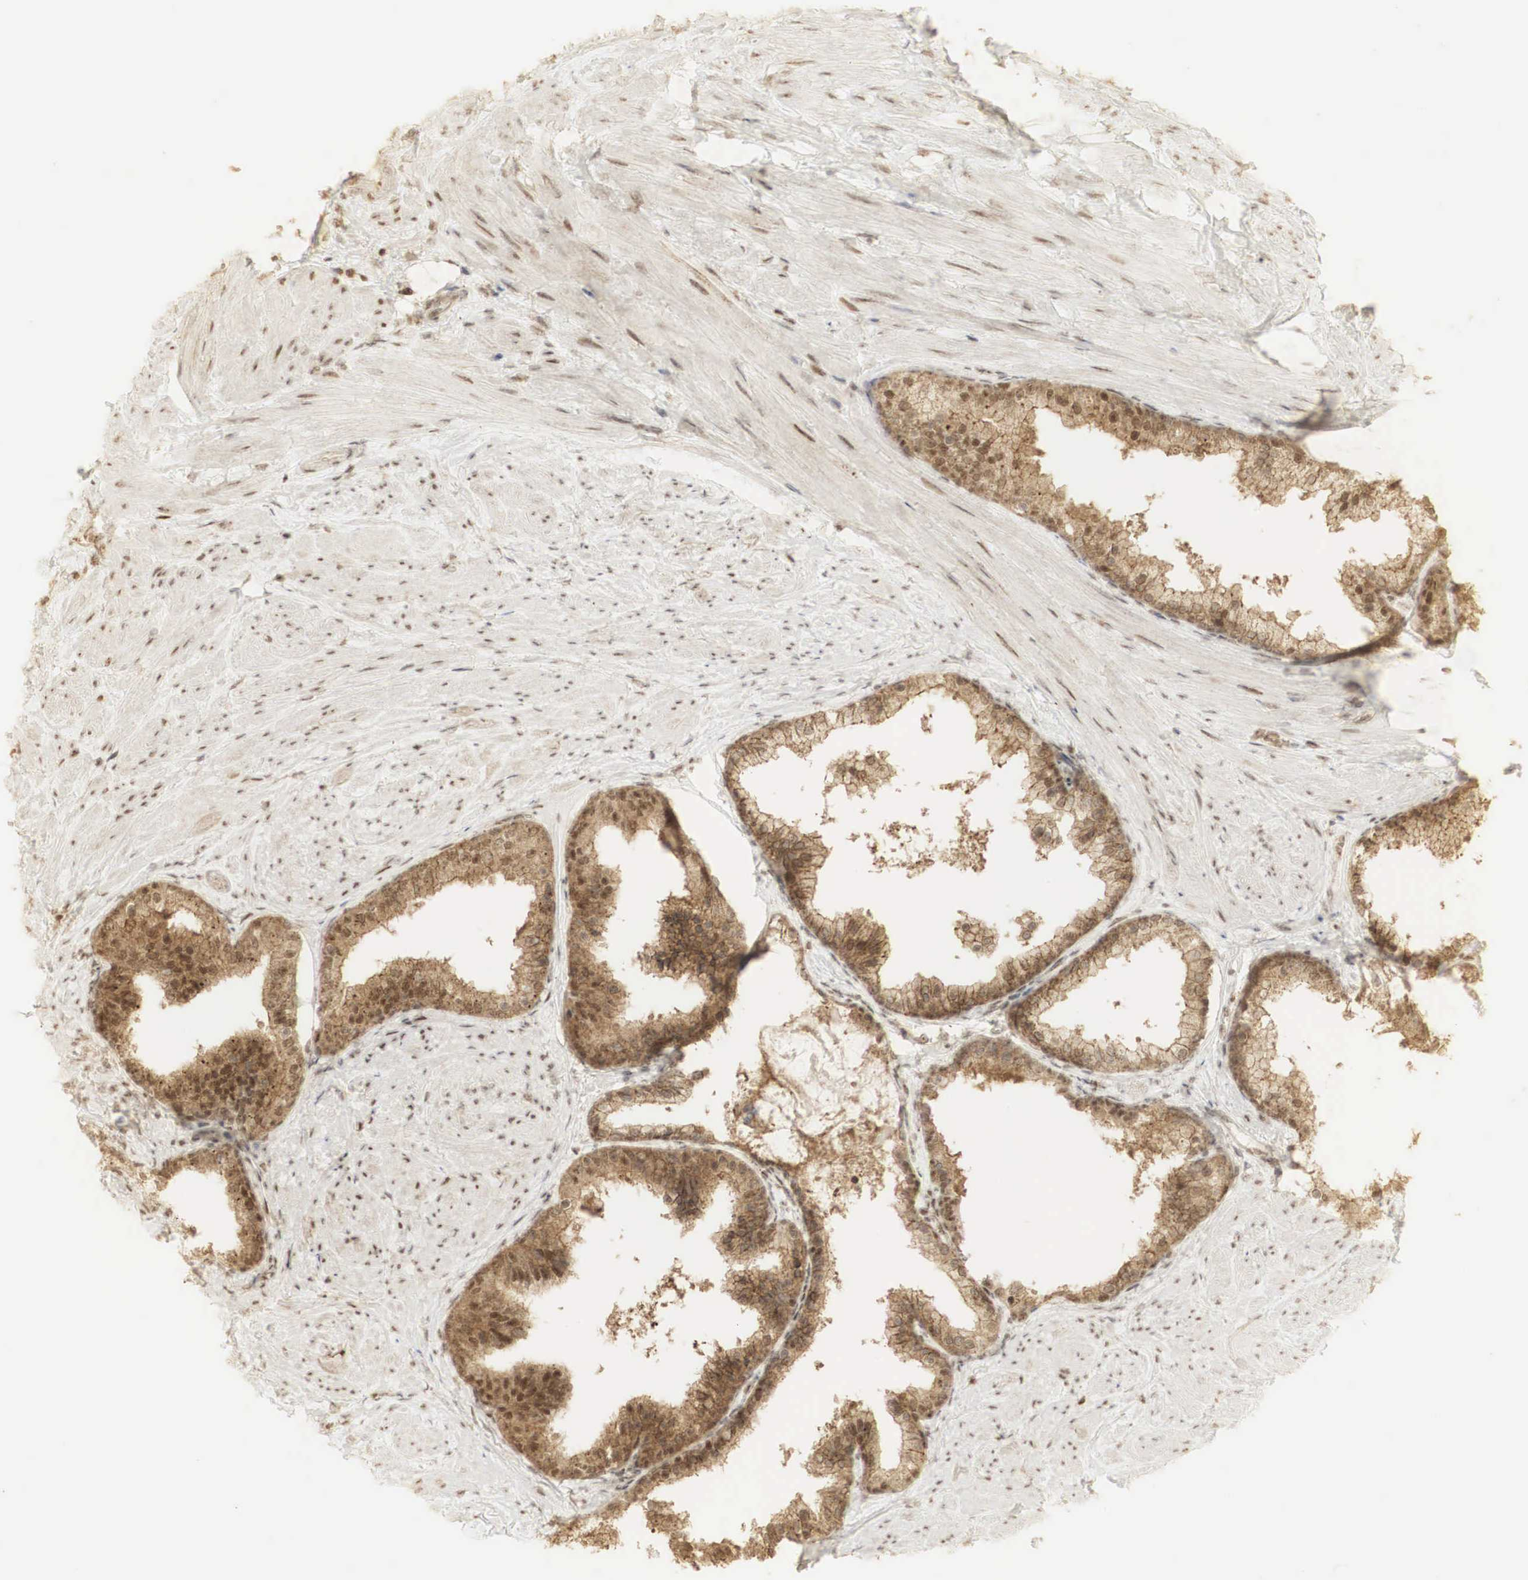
{"staining": {"intensity": "moderate", "quantity": ">75%", "location": "cytoplasmic/membranous,nuclear"}, "tissue": "prostate", "cell_type": "Glandular cells", "image_type": "normal", "snomed": [{"axis": "morphology", "description": "Normal tissue, NOS"}, {"axis": "topography", "description": "Prostate"}], "caption": "Unremarkable prostate was stained to show a protein in brown. There is medium levels of moderate cytoplasmic/membranous,nuclear staining in about >75% of glandular cells. The protein of interest is stained brown, and the nuclei are stained in blue (DAB (3,3'-diaminobenzidine) IHC with brightfield microscopy, high magnification).", "gene": "RNF113A", "patient": {"sex": "male", "age": 65}}